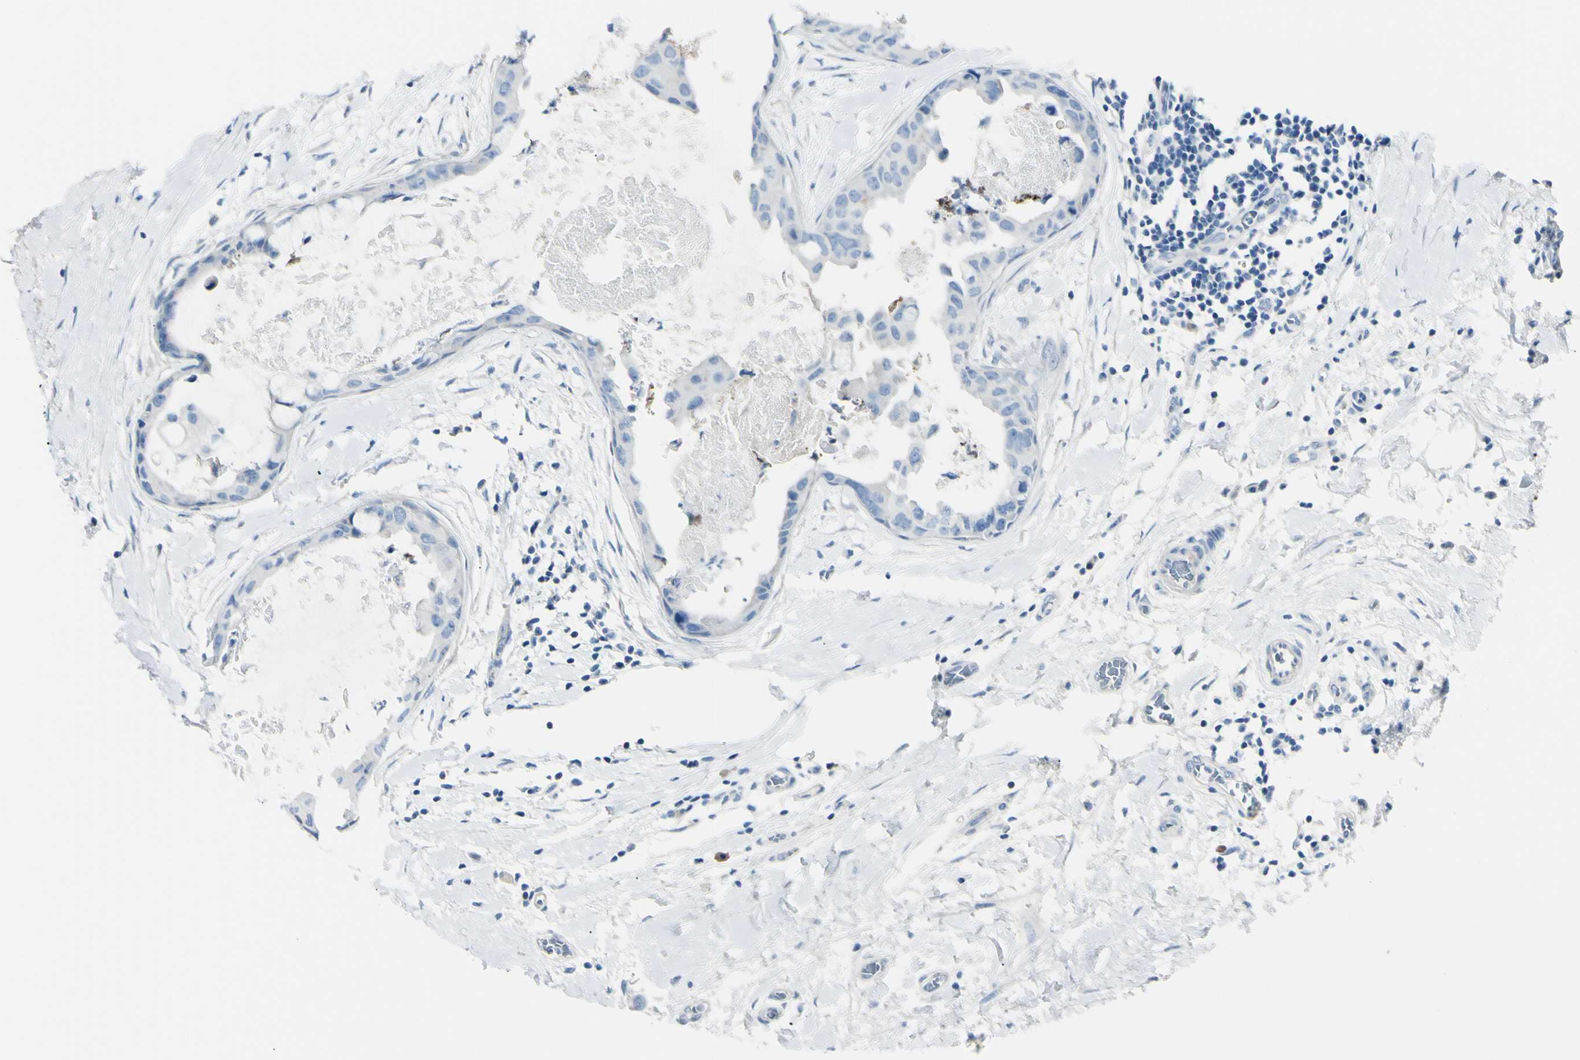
{"staining": {"intensity": "negative", "quantity": "none", "location": "none"}, "tissue": "breast cancer", "cell_type": "Tumor cells", "image_type": "cancer", "snomed": [{"axis": "morphology", "description": "Duct carcinoma"}, {"axis": "topography", "description": "Breast"}], "caption": "Tumor cells show no significant protein positivity in invasive ductal carcinoma (breast).", "gene": "FOLH1", "patient": {"sex": "female", "age": 40}}